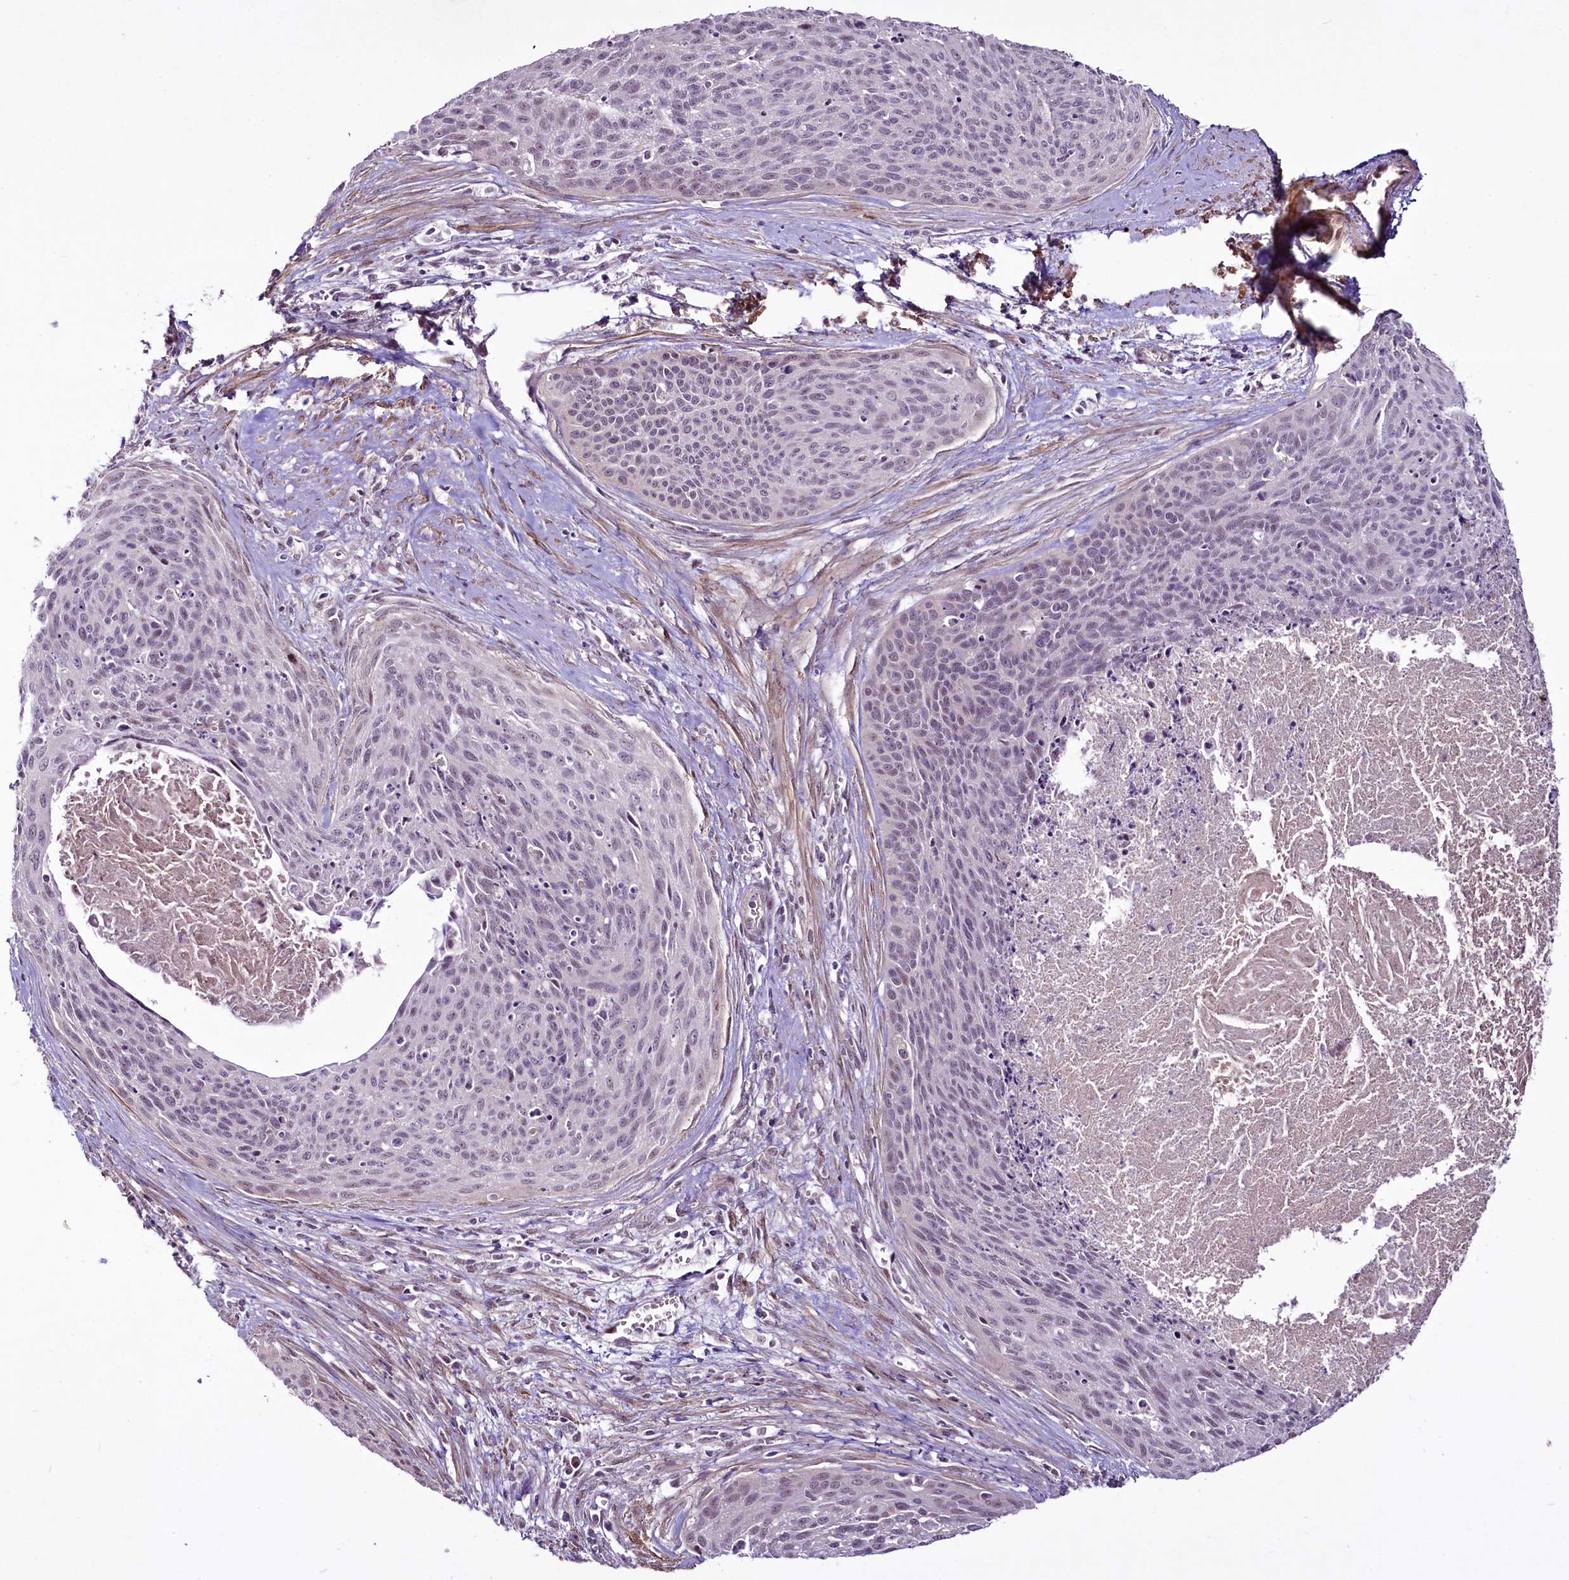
{"staining": {"intensity": "negative", "quantity": "none", "location": "none"}, "tissue": "cervical cancer", "cell_type": "Tumor cells", "image_type": "cancer", "snomed": [{"axis": "morphology", "description": "Squamous cell carcinoma, NOS"}, {"axis": "topography", "description": "Cervix"}], "caption": "Immunohistochemistry (IHC) image of squamous cell carcinoma (cervical) stained for a protein (brown), which exhibits no positivity in tumor cells. (Stains: DAB (3,3'-diaminobenzidine) immunohistochemistry (IHC) with hematoxylin counter stain, Microscopy: brightfield microscopy at high magnification).", "gene": "SUSD3", "patient": {"sex": "female", "age": 55}}